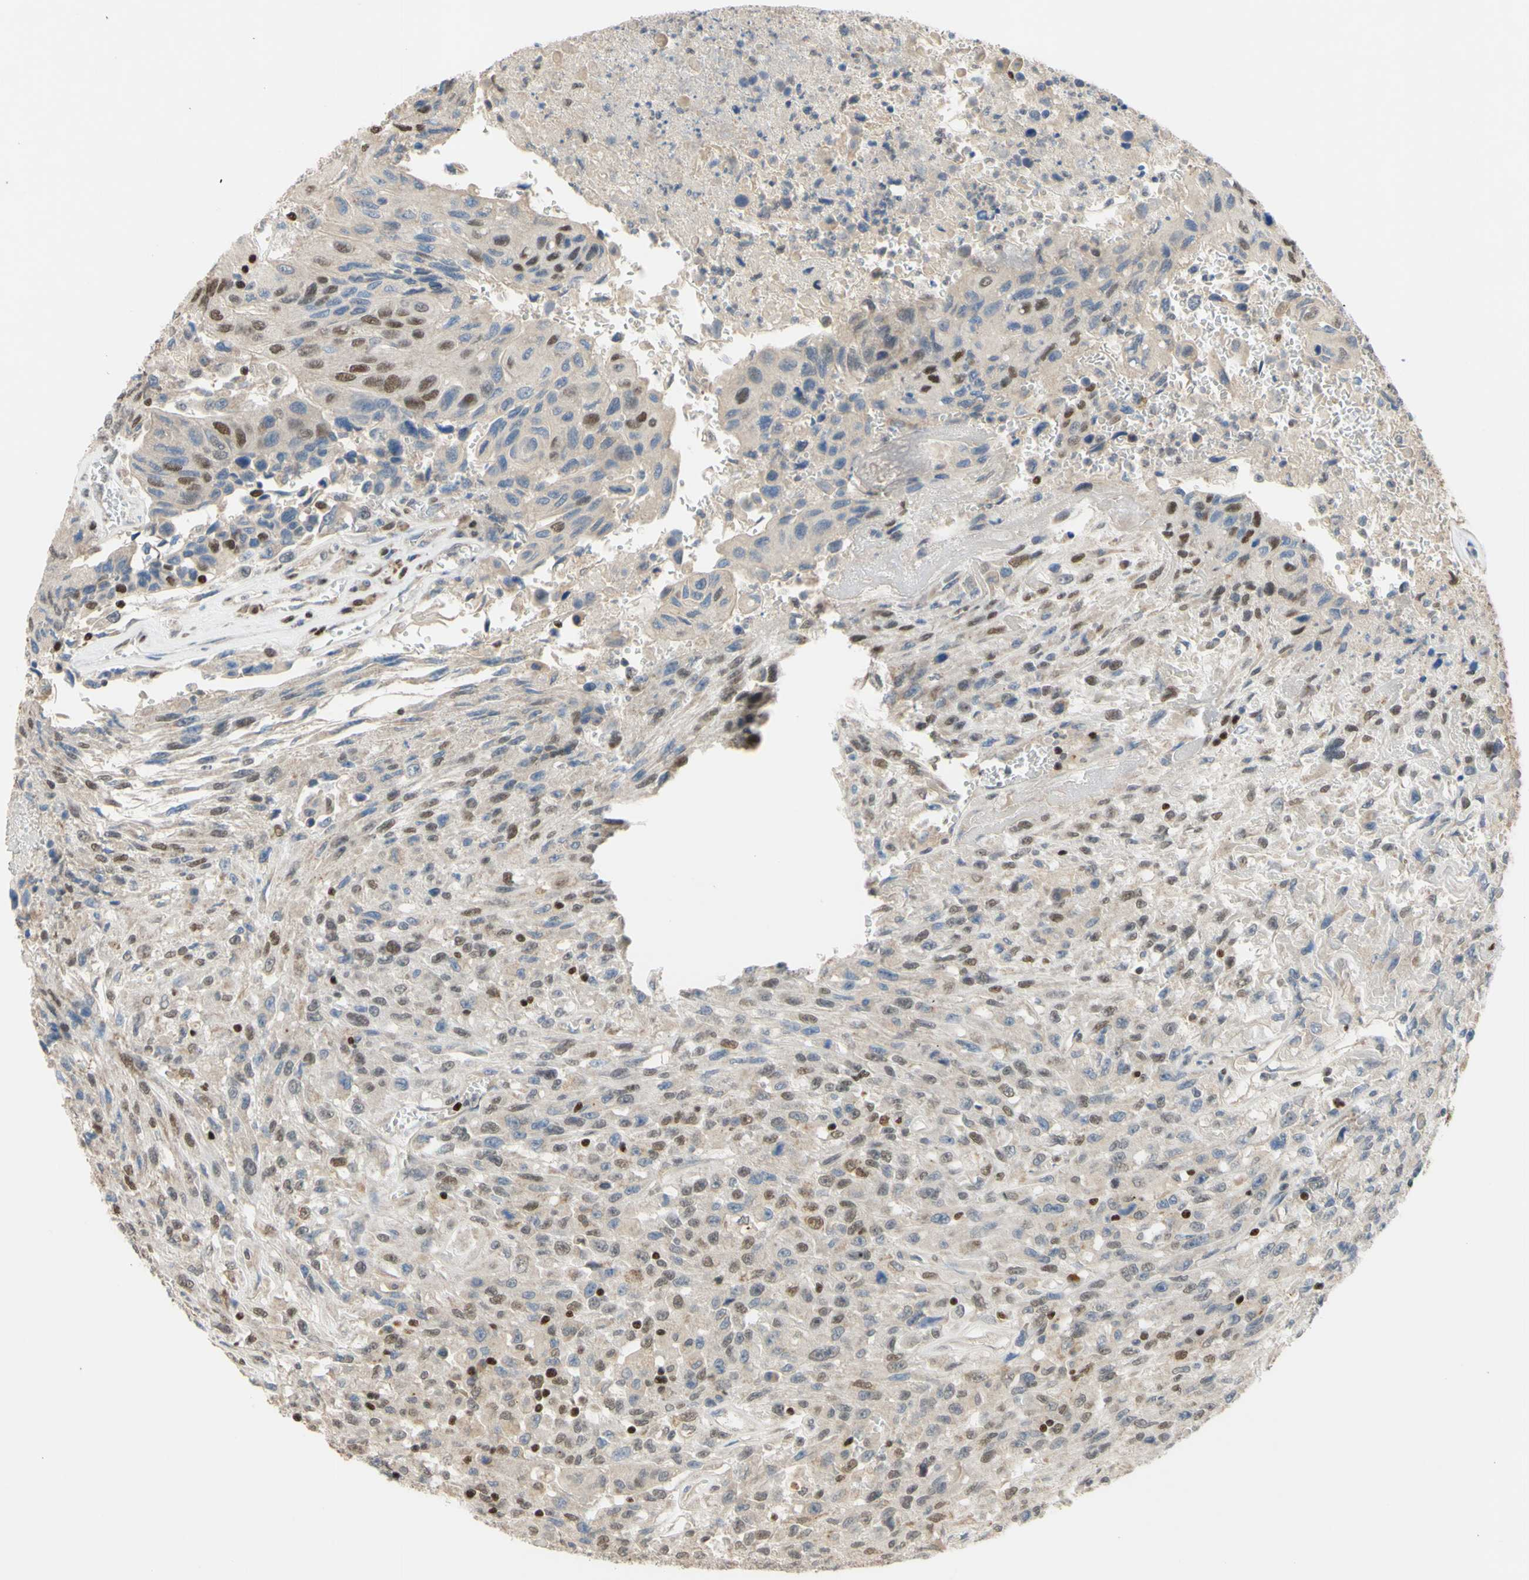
{"staining": {"intensity": "weak", "quantity": ">75%", "location": "cytoplasmic/membranous,nuclear"}, "tissue": "urothelial cancer", "cell_type": "Tumor cells", "image_type": "cancer", "snomed": [{"axis": "morphology", "description": "Urothelial carcinoma, High grade"}, {"axis": "topography", "description": "Urinary bladder"}], "caption": "A brown stain shows weak cytoplasmic/membranous and nuclear staining of a protein in human urothelial cancer tumor cells.", "gene": "SP4", "patient": {"sex": "male", "age": 66}}